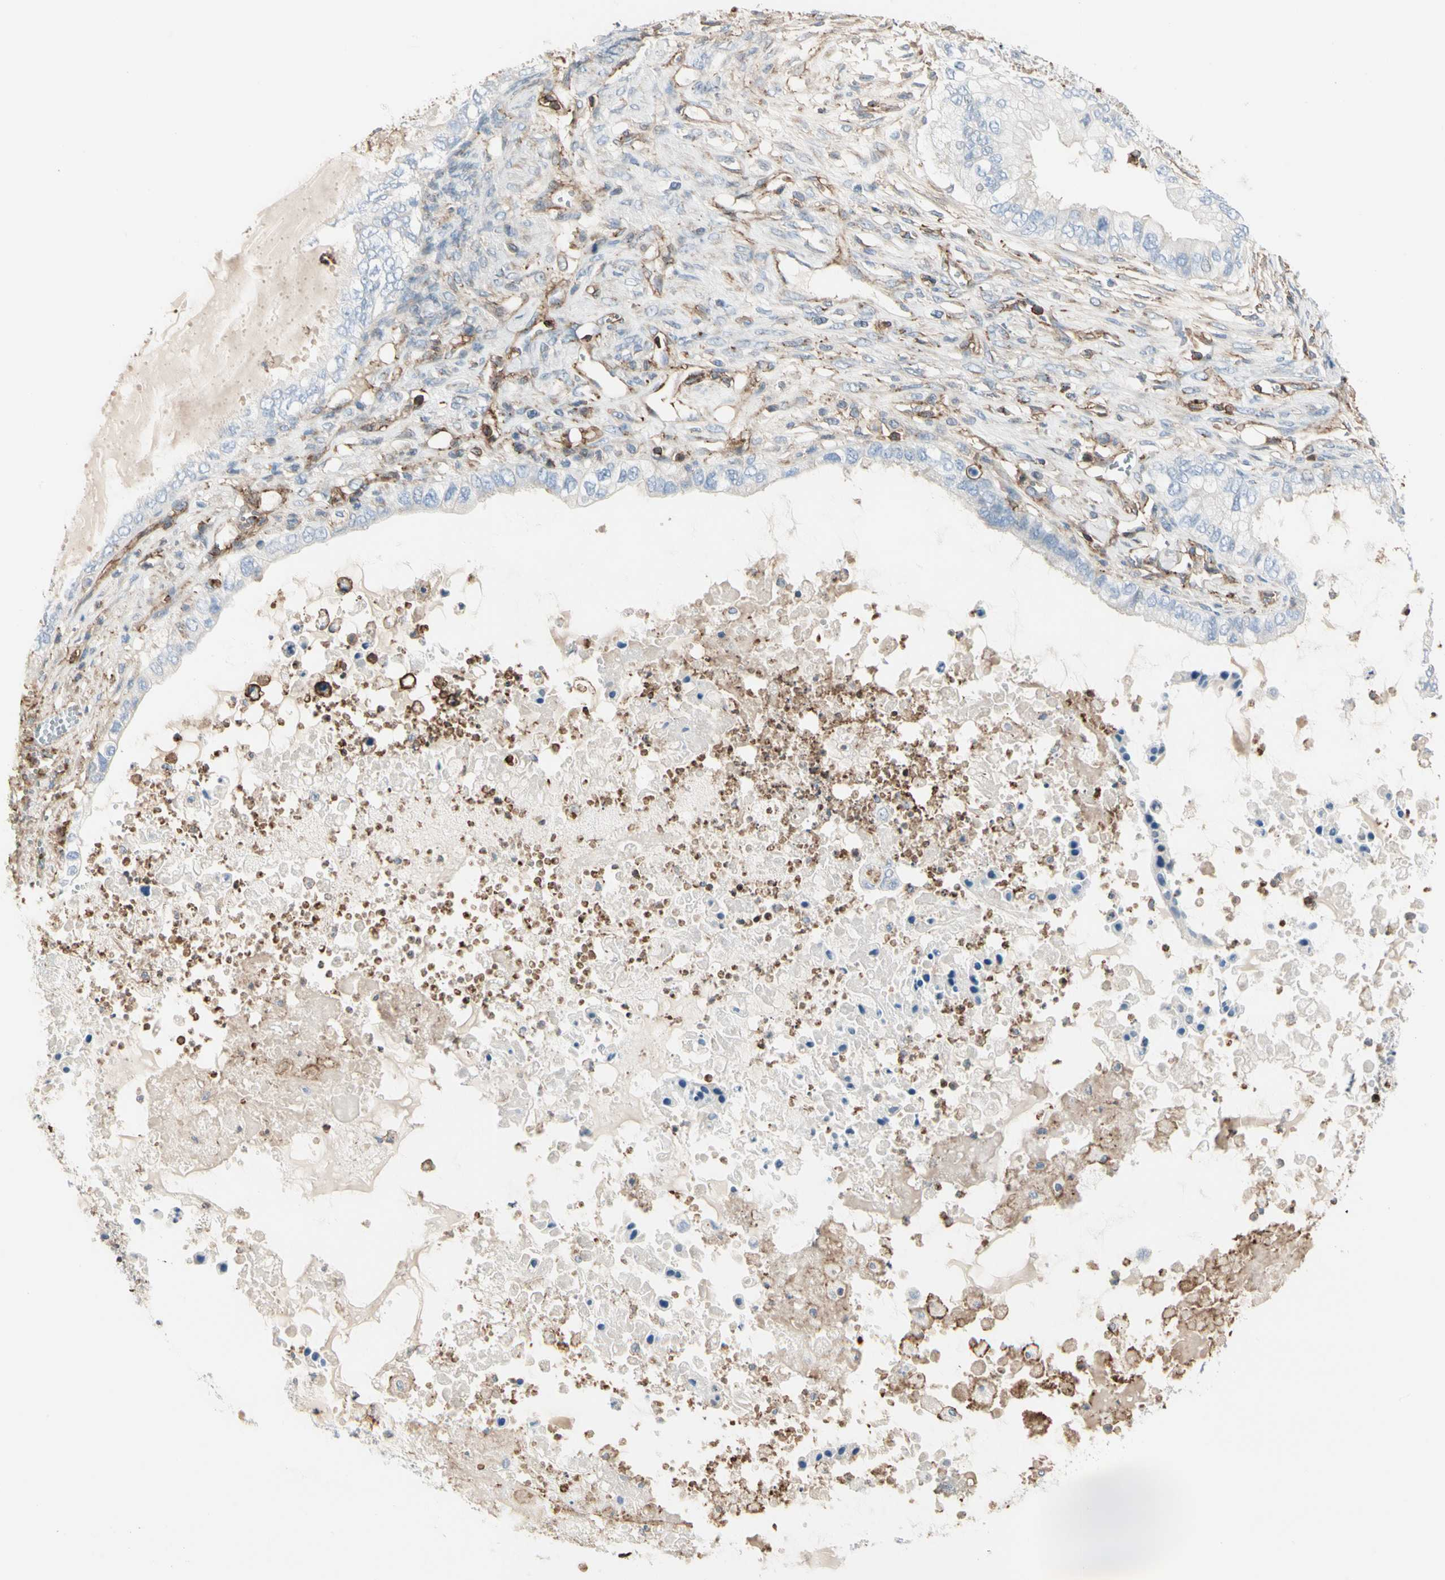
{"staining": {"intensity": "negative", "quantity": "none", "location": "none"}, "tissue": "ovarian cancer", "cell_type": "Tumor cells", "image_type": "cancer", "snomed": [{"axis": "morphology", "description": "Cystadenocarcinoma, mucinous, NOS"}, {"axis": "topography", "description": "Ovary"}], "caption": "A photomicrograph of mucinous cystadenocarcinoma (ovarian) stained for a protein exhibits no brown staining in tumor cells.", "gene": "CLEC2B", "patient": {"sex": "female", "age": 80}}